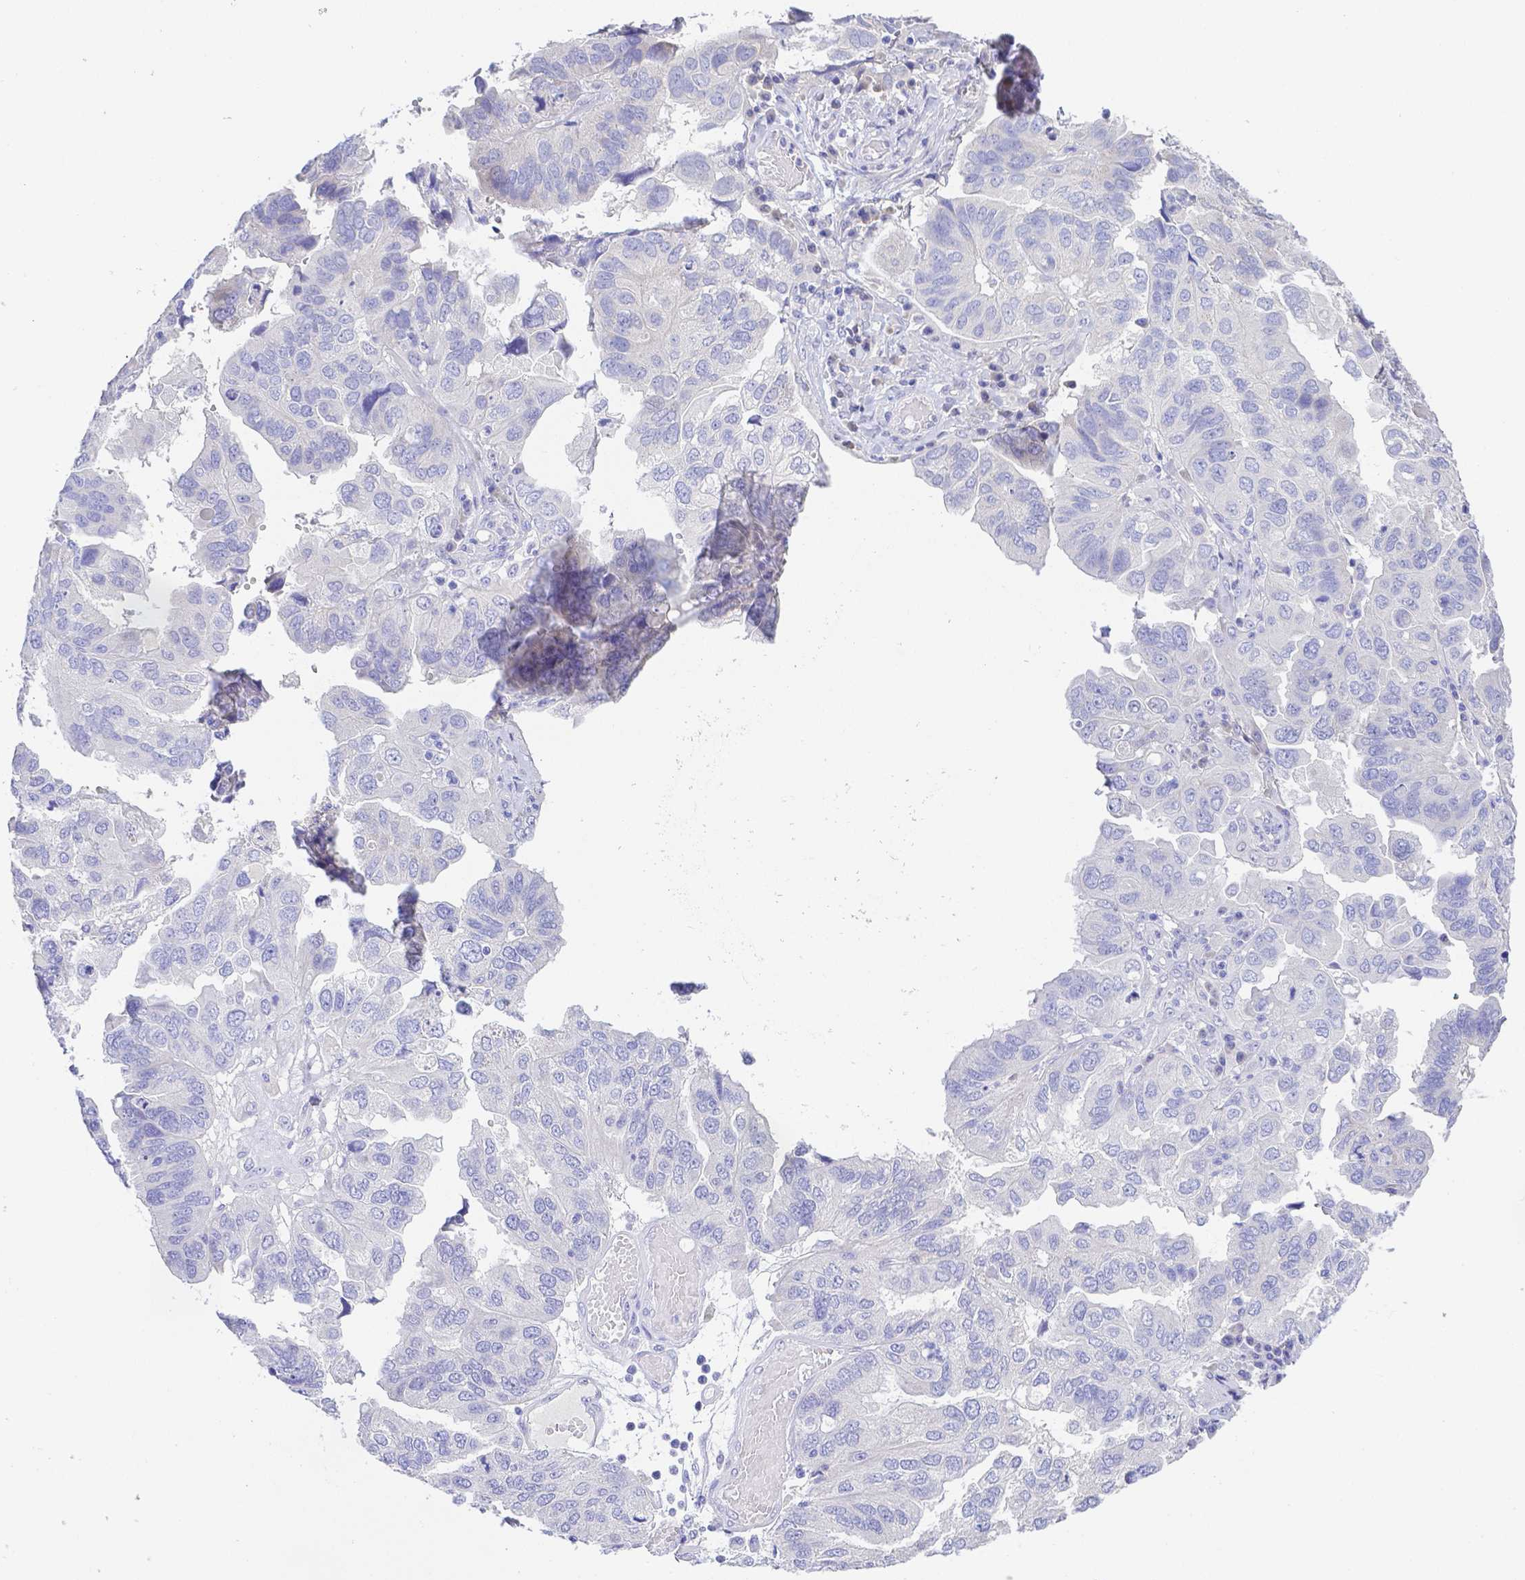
{"staining": {"intensity": "negative", "quantity": "none", "location": "none"}, "tissue": "ovarian cancer", "cell_type": "Tumor cells", "image_type": "cancer", "snomed": [{"axis": "morphology", "description": "Cystadenocarcinoma, serous, NOS"}, {"axis": "topography", "description": "Ovary"}], "caption": "This is a image of immunohistochemistry staining of ovarian cancer (serous cystadenocarcinoma), which shows no positivity in tumor cells.", "gene": "ZG16B", "patient": {"sex": "female", "age": 79}}